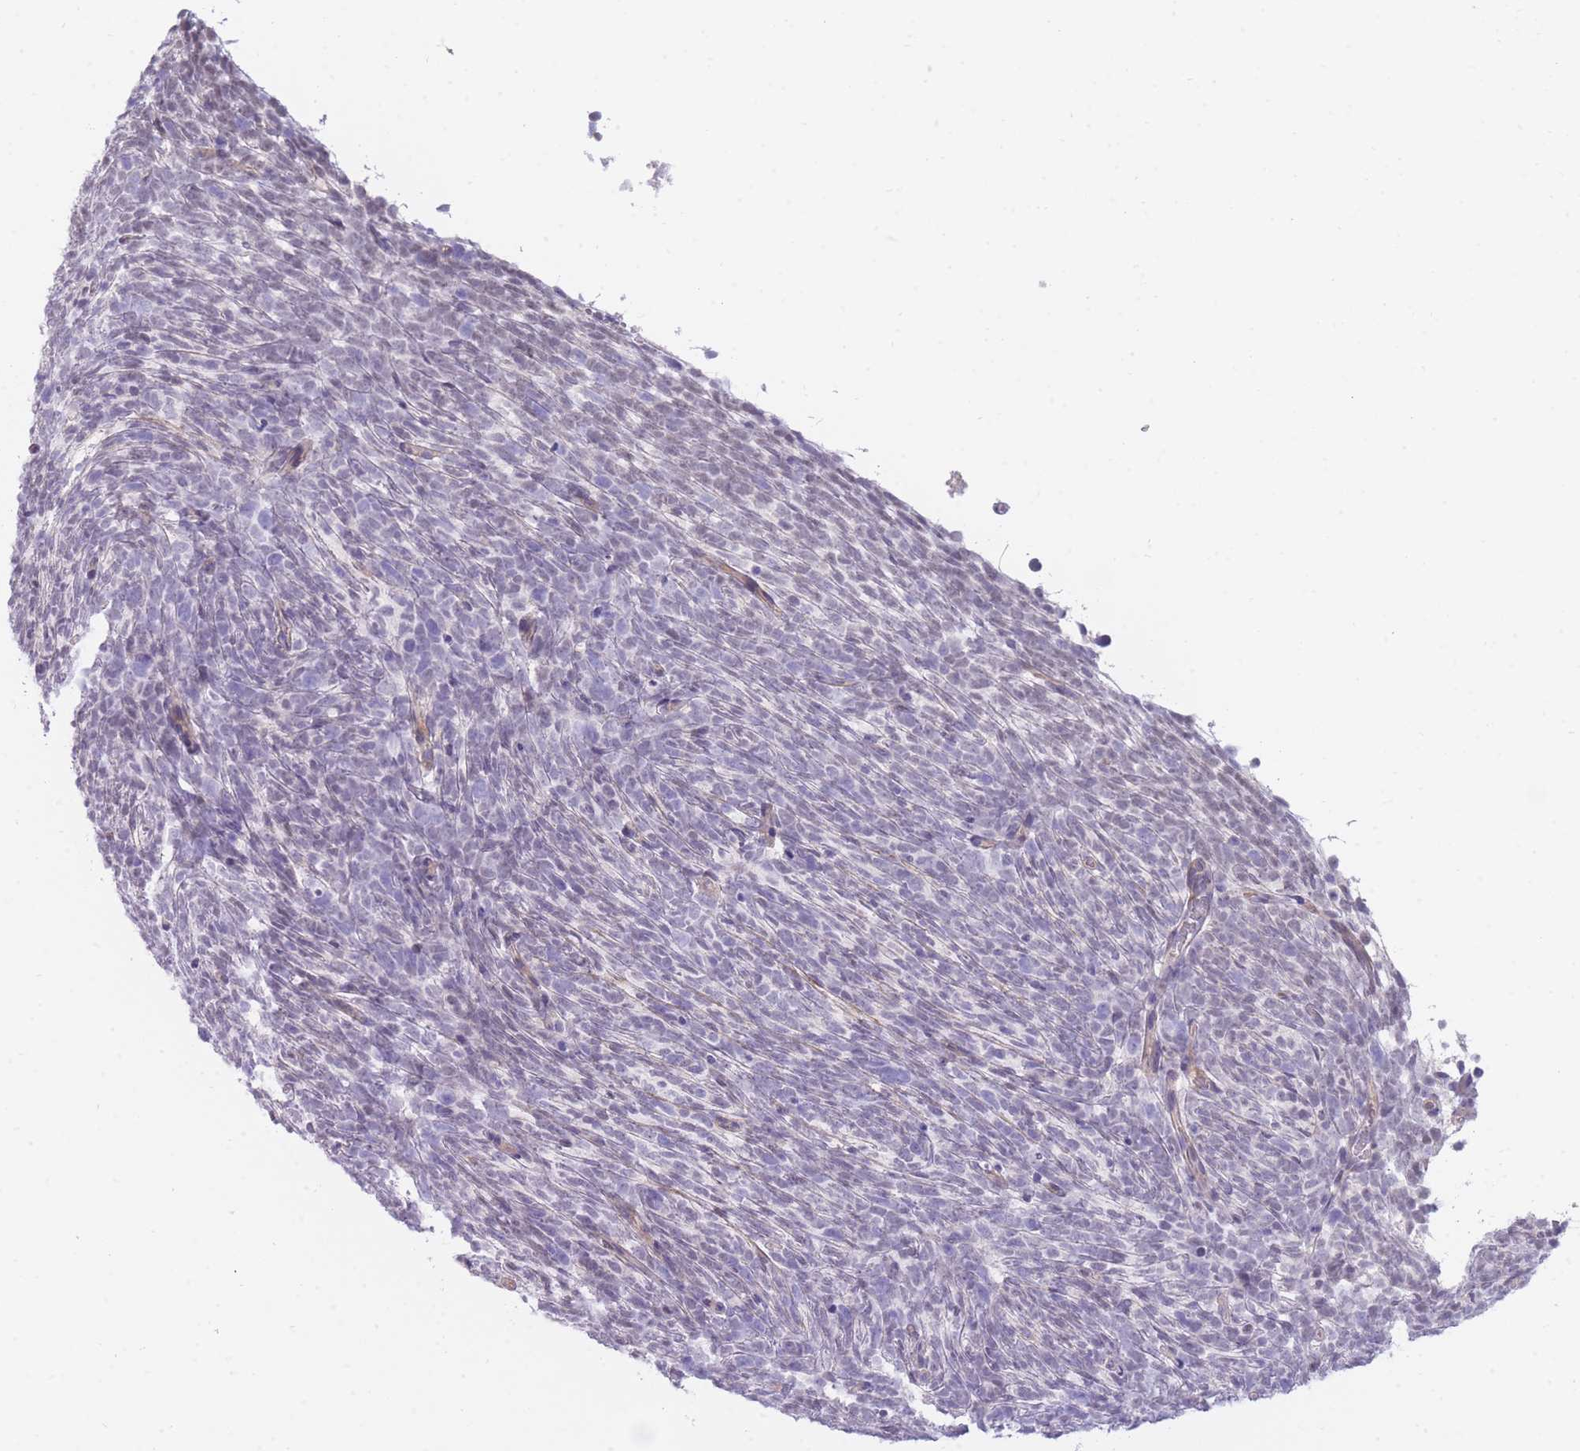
{"staining": {"intensity": "weak", "quantity": "<25%", "location": "nuclear"}, "tissue": "glioma", "cell_type": "Tumor cells", "image_type": "cancer", "snomed": [{"axis": "morphology", "description": "Glioma, malignant, Low grade"}, {"axis": "topography", "description": "Brain"}], "caption": "The immunohistochemistry (IHC) micrograph has no significant positivity in tumor cells of malignant glioma (low-grade) tissue.", "gene": "PRR23B", "patient": {"sex": "female", "age": 1}}